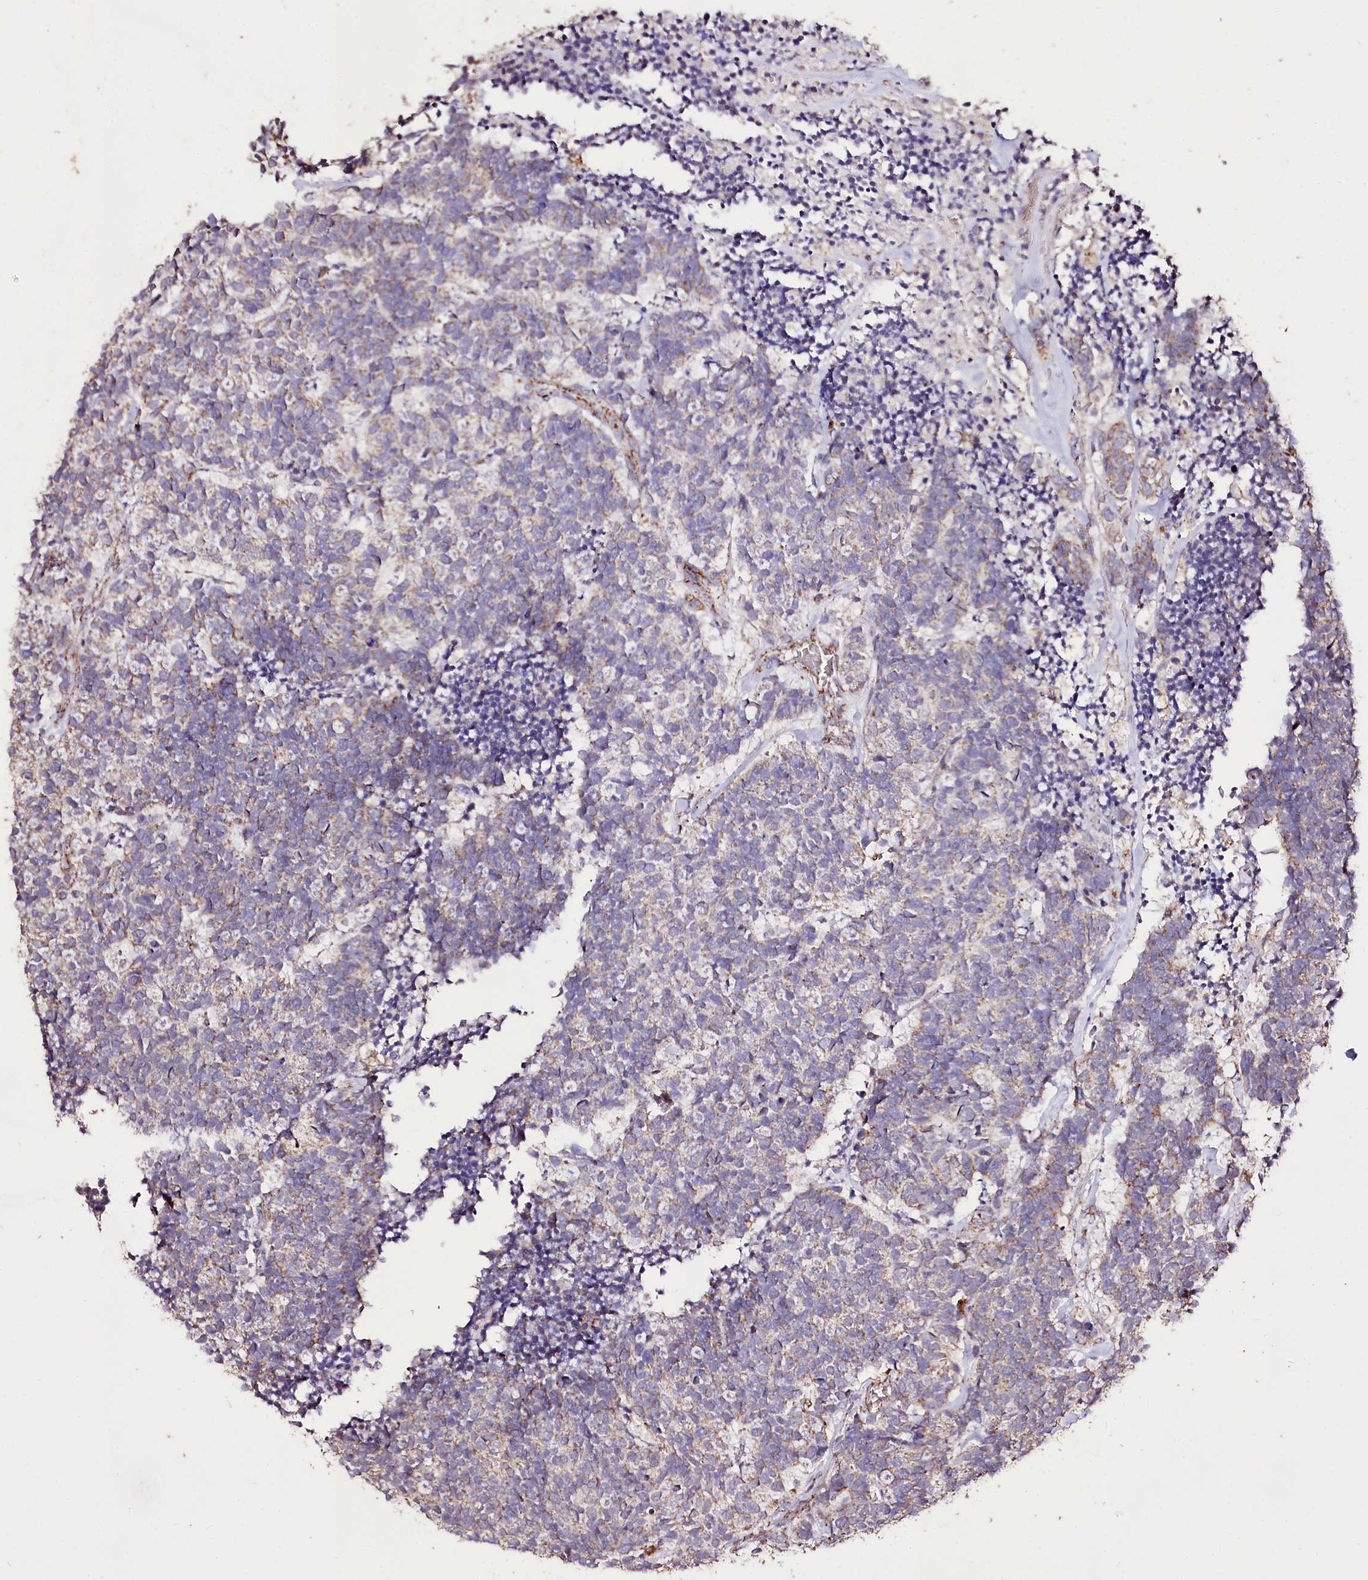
{"staining": {"intensity": "weak", "quantity": "<25%", "location": "cytoplasmic/membranous"}, "tissue": "carcinoid", "cell_type": "Tumor cells", "image_type": "cancer", "snomed": [{"axis": "morphology", "description": "Carcinoma, NOS"}, {"axis": "morphology", "description": "Carcinoid, malignant, NOS"}, {"axis": "topography", "description": "Urinary bladder"}], "caption": "DAB immunohistochemical staining of carcinoid (malignant) exhibits no significant positivity in tumor cells.", "gene": "CARD19", "patient": {"sex": "male", "age": 57}}